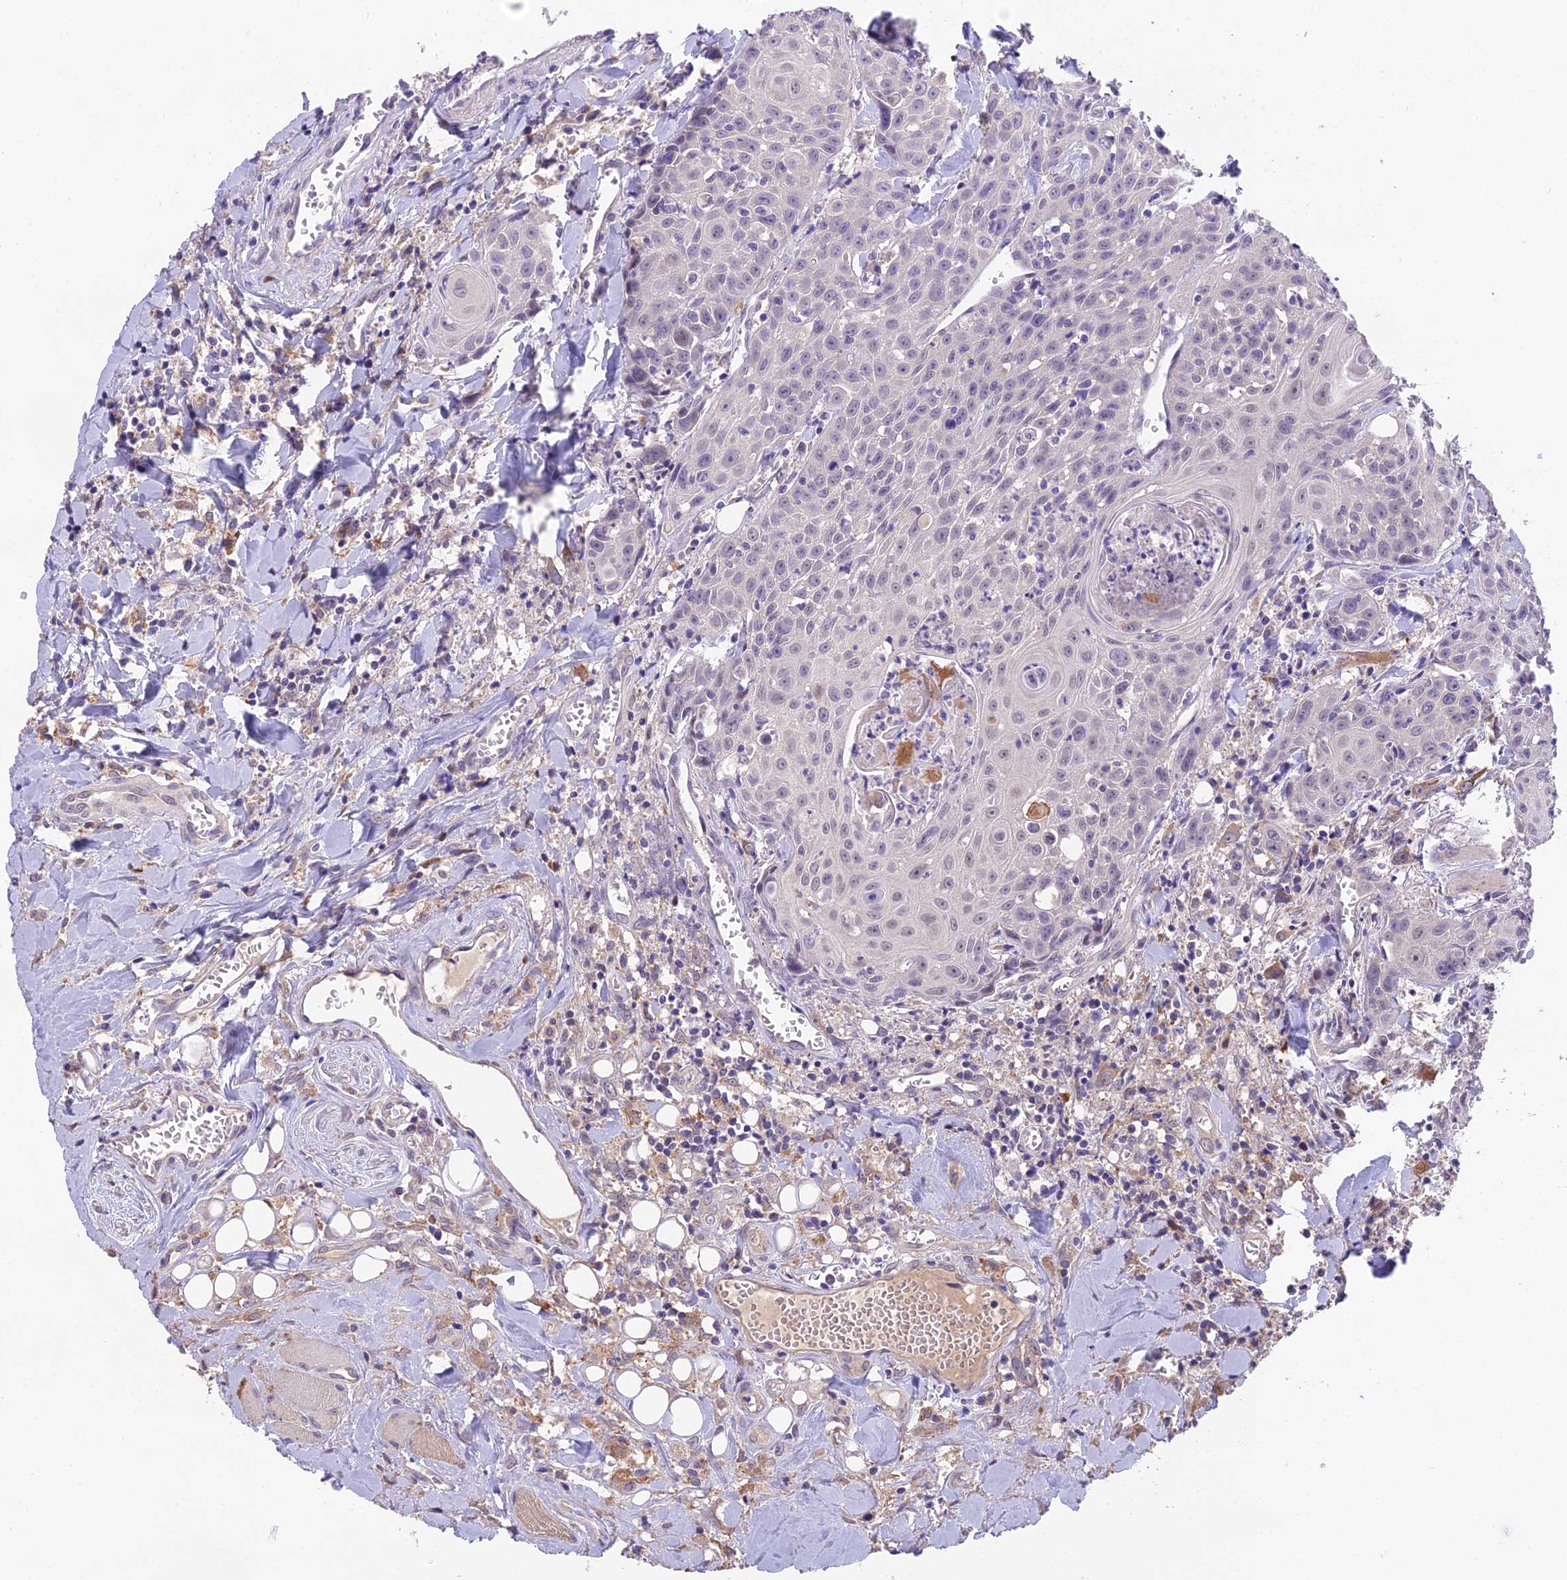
{"staining": {"intensity": "negative", "quantity": "none", "location": "none"}, "tissue": "head and neck cancer", "cell_type": "Tumor cells", "image_type": "cancer", "snomed": [{"axis": "morphology", "description": "Squamous cell carcinoma, NOS"}, {"axis": "topography", "description": "Oral tissue"}, {"axis": "topography", "description": "Head-Neck"}], "caption": "Tumor cells are negative for protein expression in human squamous cell carcinoma (head and neck).", "gene": "PUS10", "patient": {"sex": "female", "age": 82}}